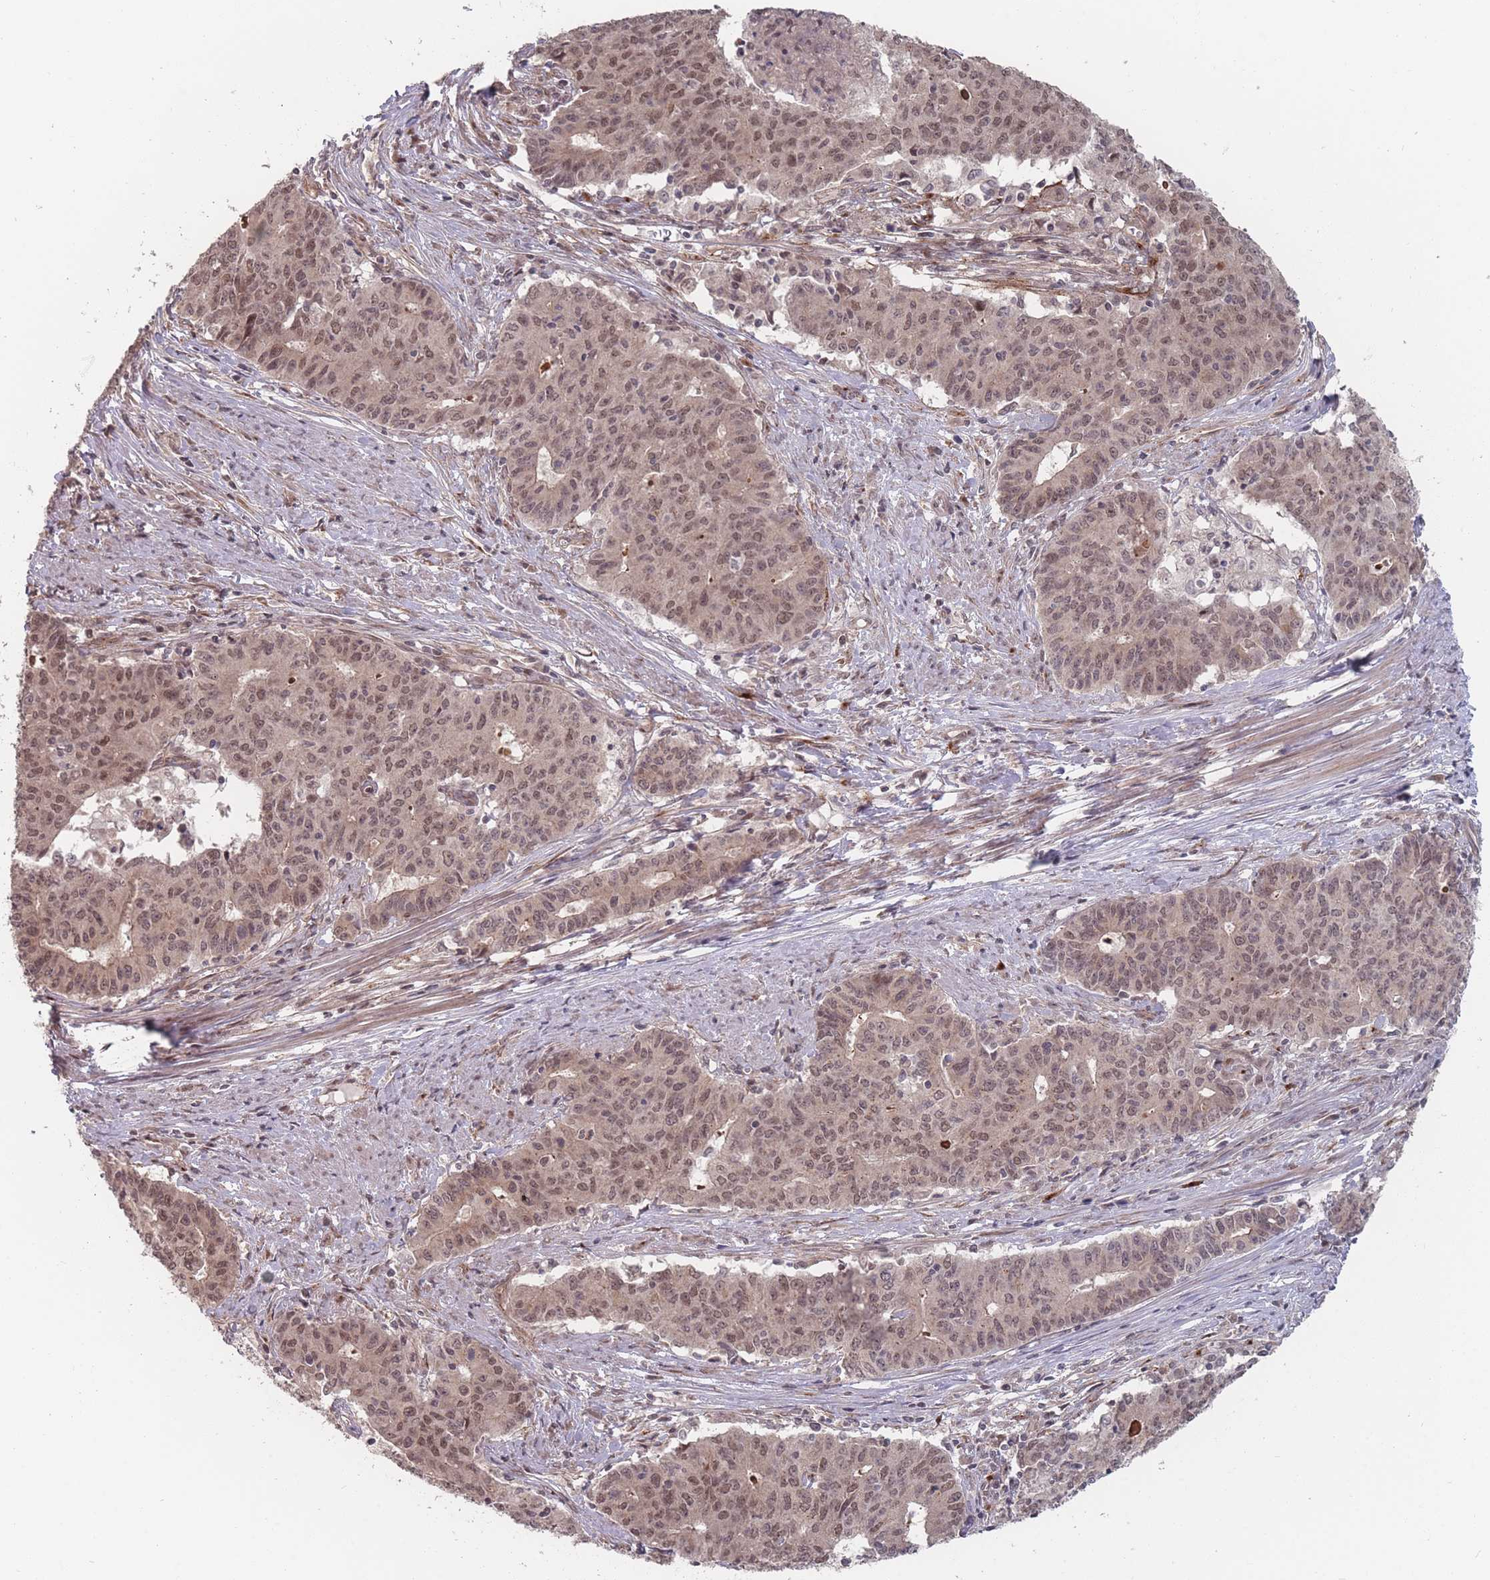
{"staining": {"intensity": "moderate", "quantity": ">75%", "location": "nuclear"}, "tissue": "endometrial cancer", "cell_type": "Tumor cells", "image_type": "cancer", "snomed": [{"axis": "morphology", "description": "Adenocarcinoma, NOS"}, {"axis": "topography", "description": "Endometrium"}], "caption": "A micrograph showing moderate nuclear expression in approximately >75% of tumor cells in endometrial cancer, as visualized by brown immunohistochemical staining.", "gene": "CNTRL", "patient": {"sex": "female", "age": 59}}